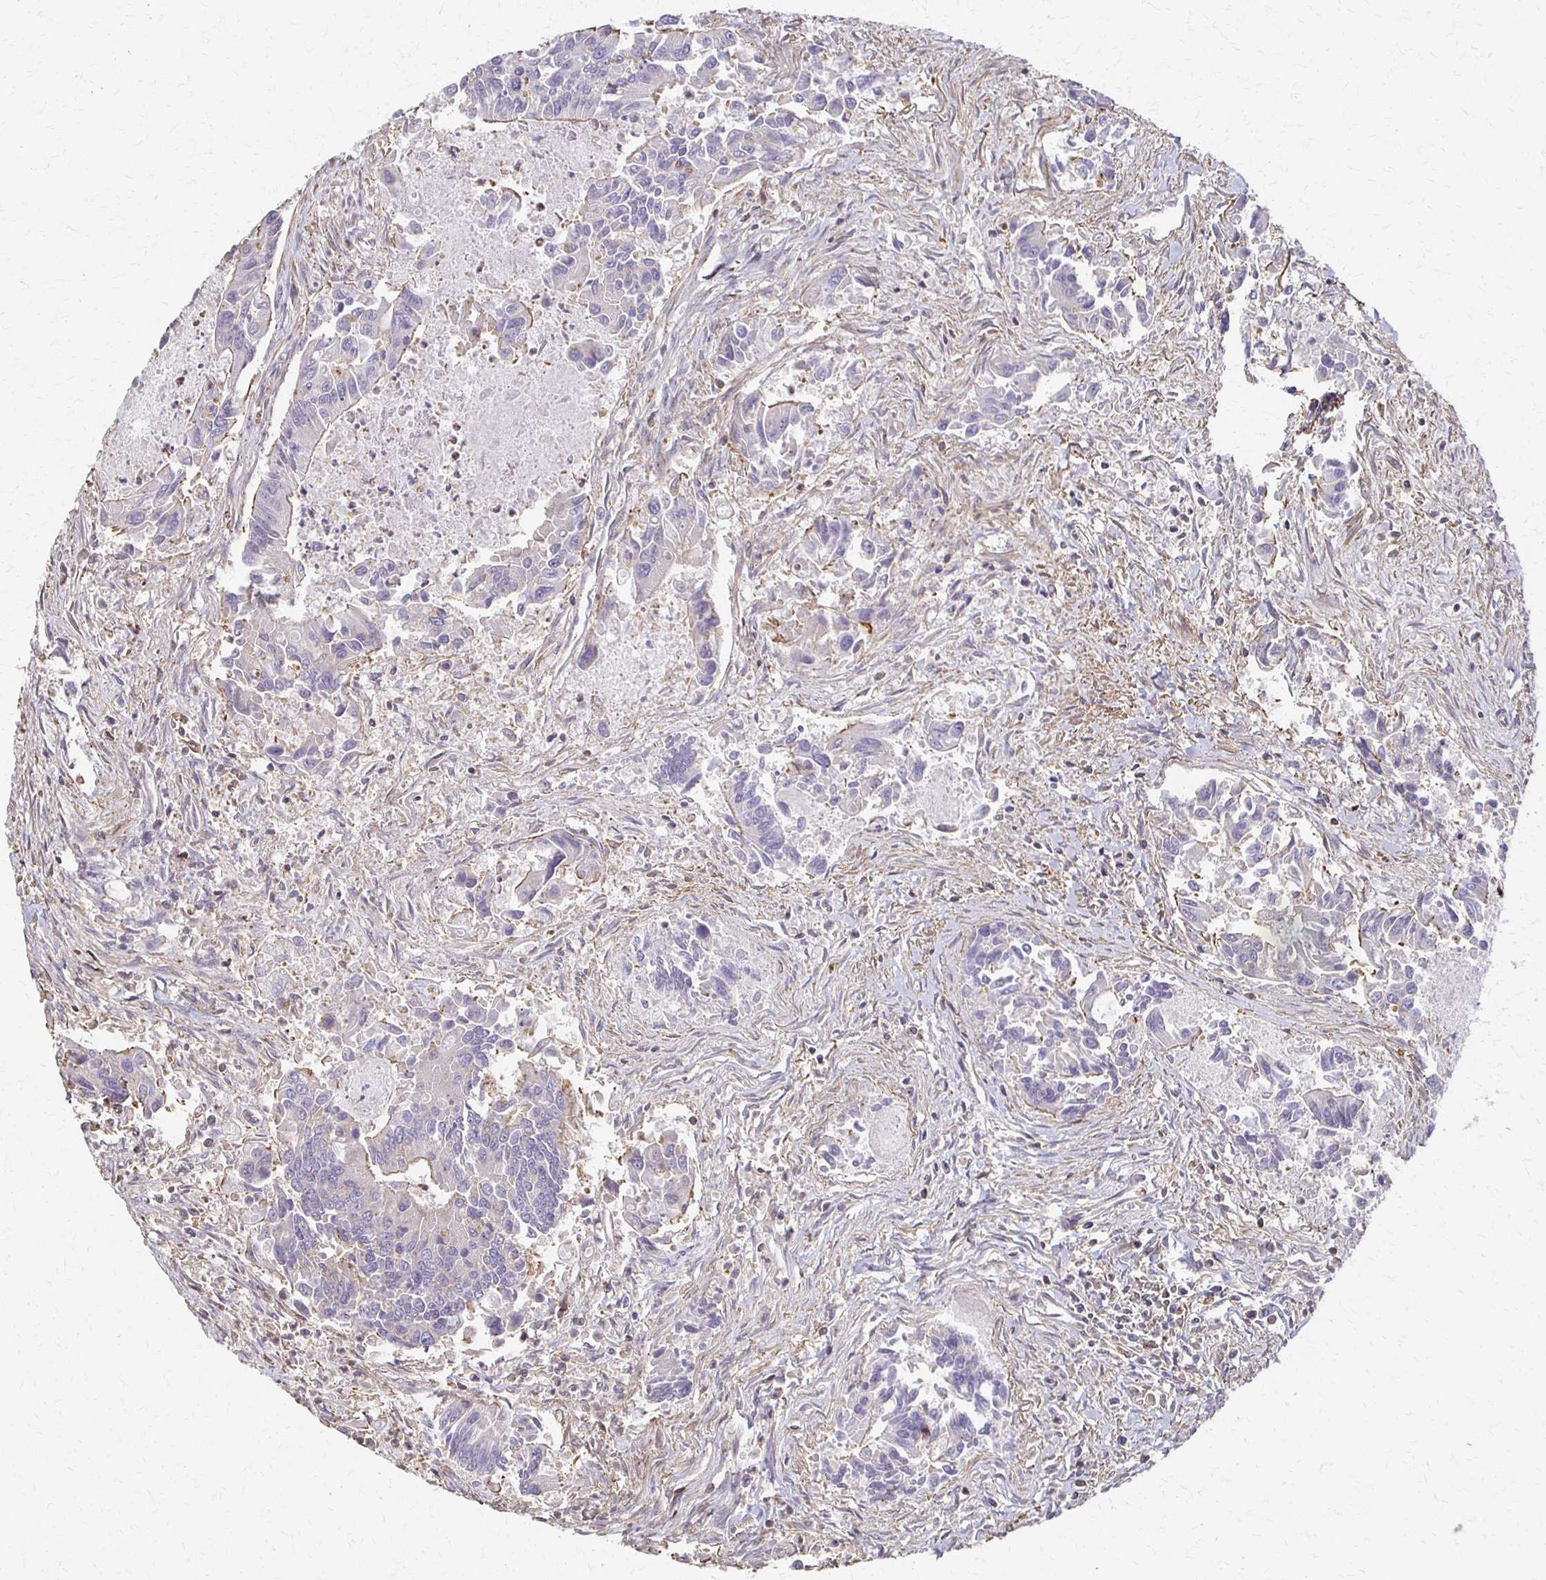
{"staining": {"intensity": "negative", "quantity": "none", "location": "none"}, "tissue": "colorectal cancer", "cell_type": "Tumor cells", "image_type": "cancer", "snomed": [{"axis": "morphology", "description": "Adenocarcinoma, NOS"}, {"axis": "topography", "description": "Colon"}], "caption": "Micrograph shows no significant protein expression in tumor cells of colorectal cancer (adenocarcinoma). (DAB (3,3'-diaminobenzidine) immunohistochemistry visualized using brightfield microscopy, high magnification).", "gene": "C1QTNF7", "patient": {"sex": "female", "age": 67}}